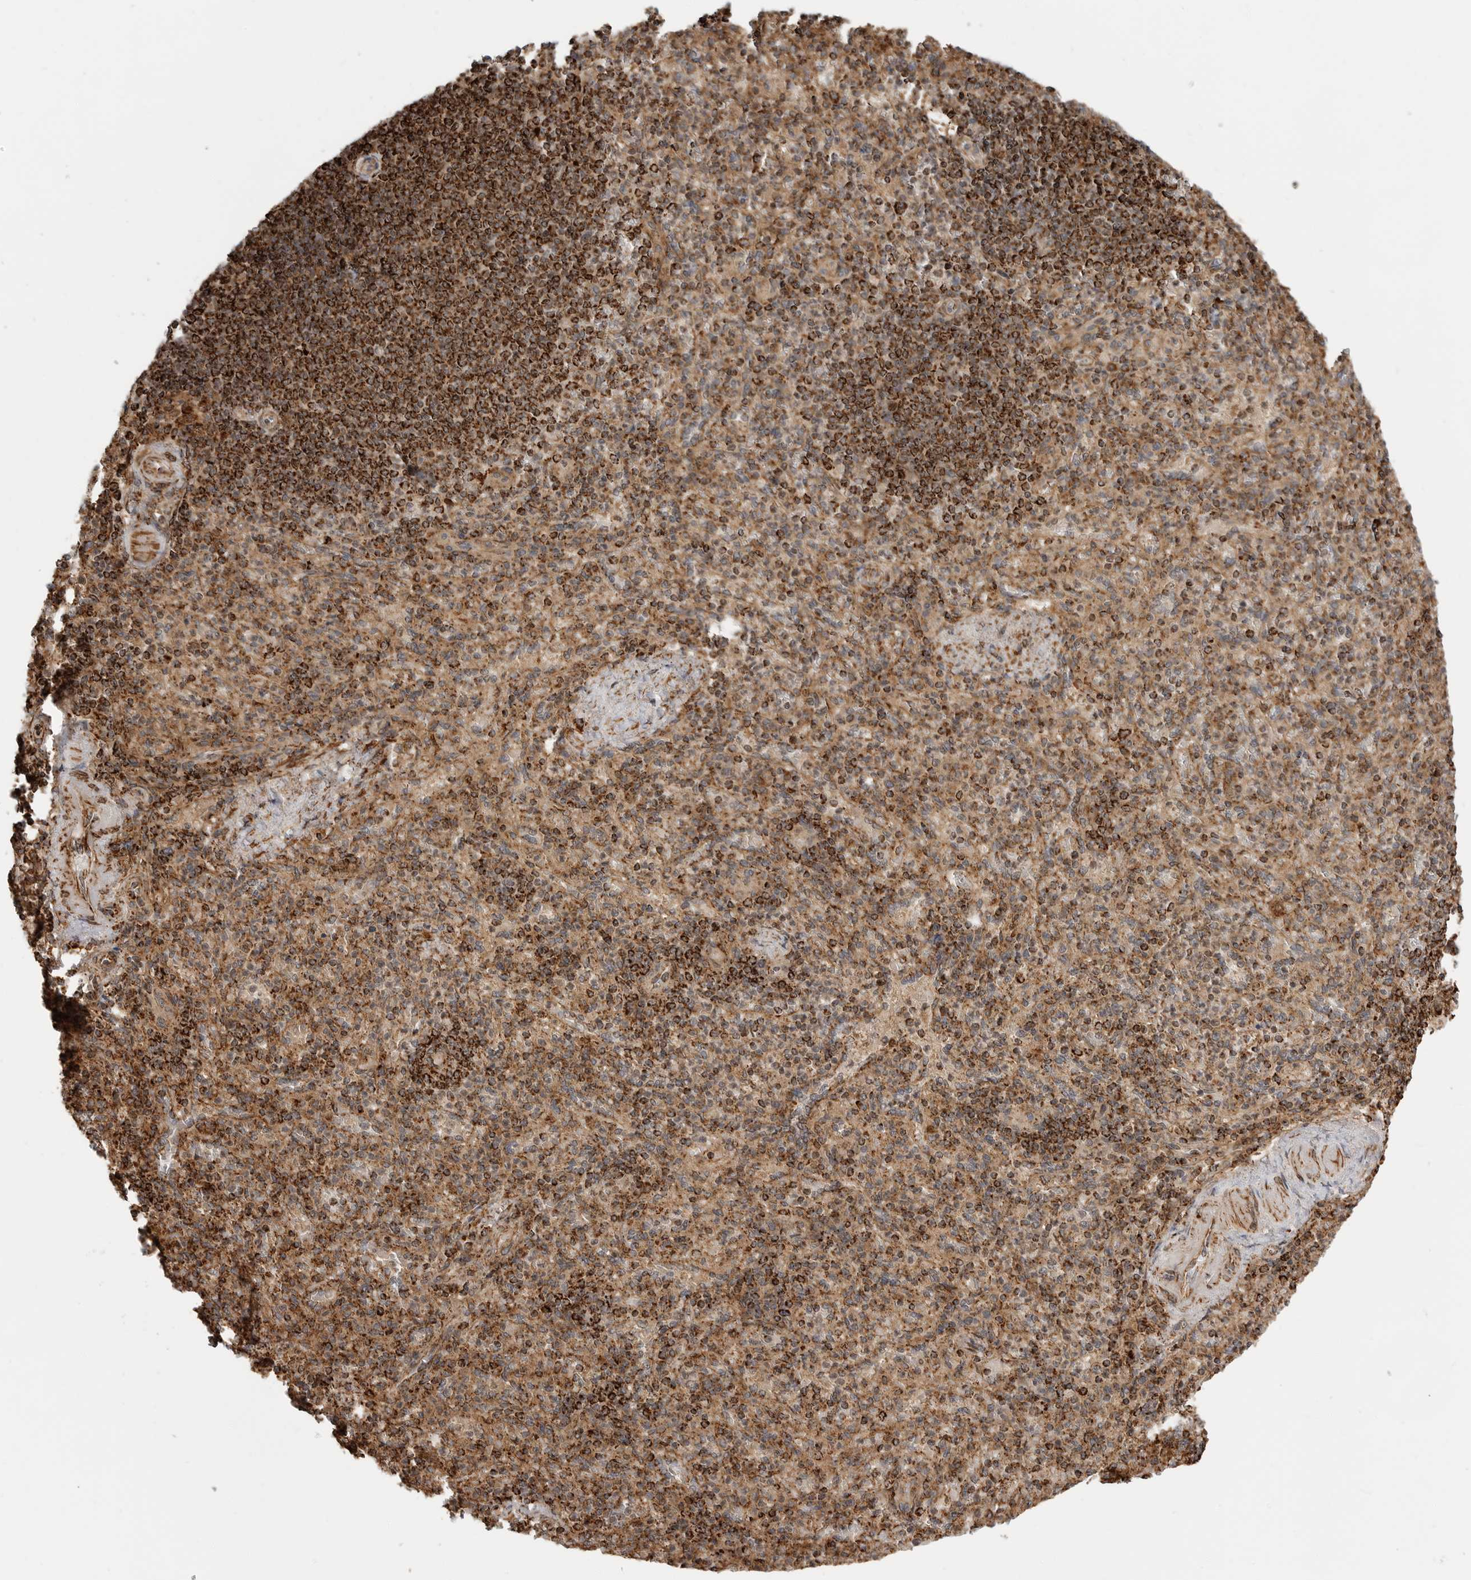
{"staining": {"intensity": "strong", "quantity": "25%-75%", "location": "cytoplasmic/membranous"}, "tissue": "spleen", "cell_type": "Cells in red pulp", "image_type": "normal", "snomed": [{"axis": "morphology", "description": "Normal tissue, NOS"}, {"axis": "topography", "description": "Spleen"}], "caption": "A photomicrograph of human spleen stained for a protein exhibits strong cytoplasmic/membranous brown staining in cells in red pulp.", "gene": "BMP2K", "patient": {"sex": "female", "age": 74}}